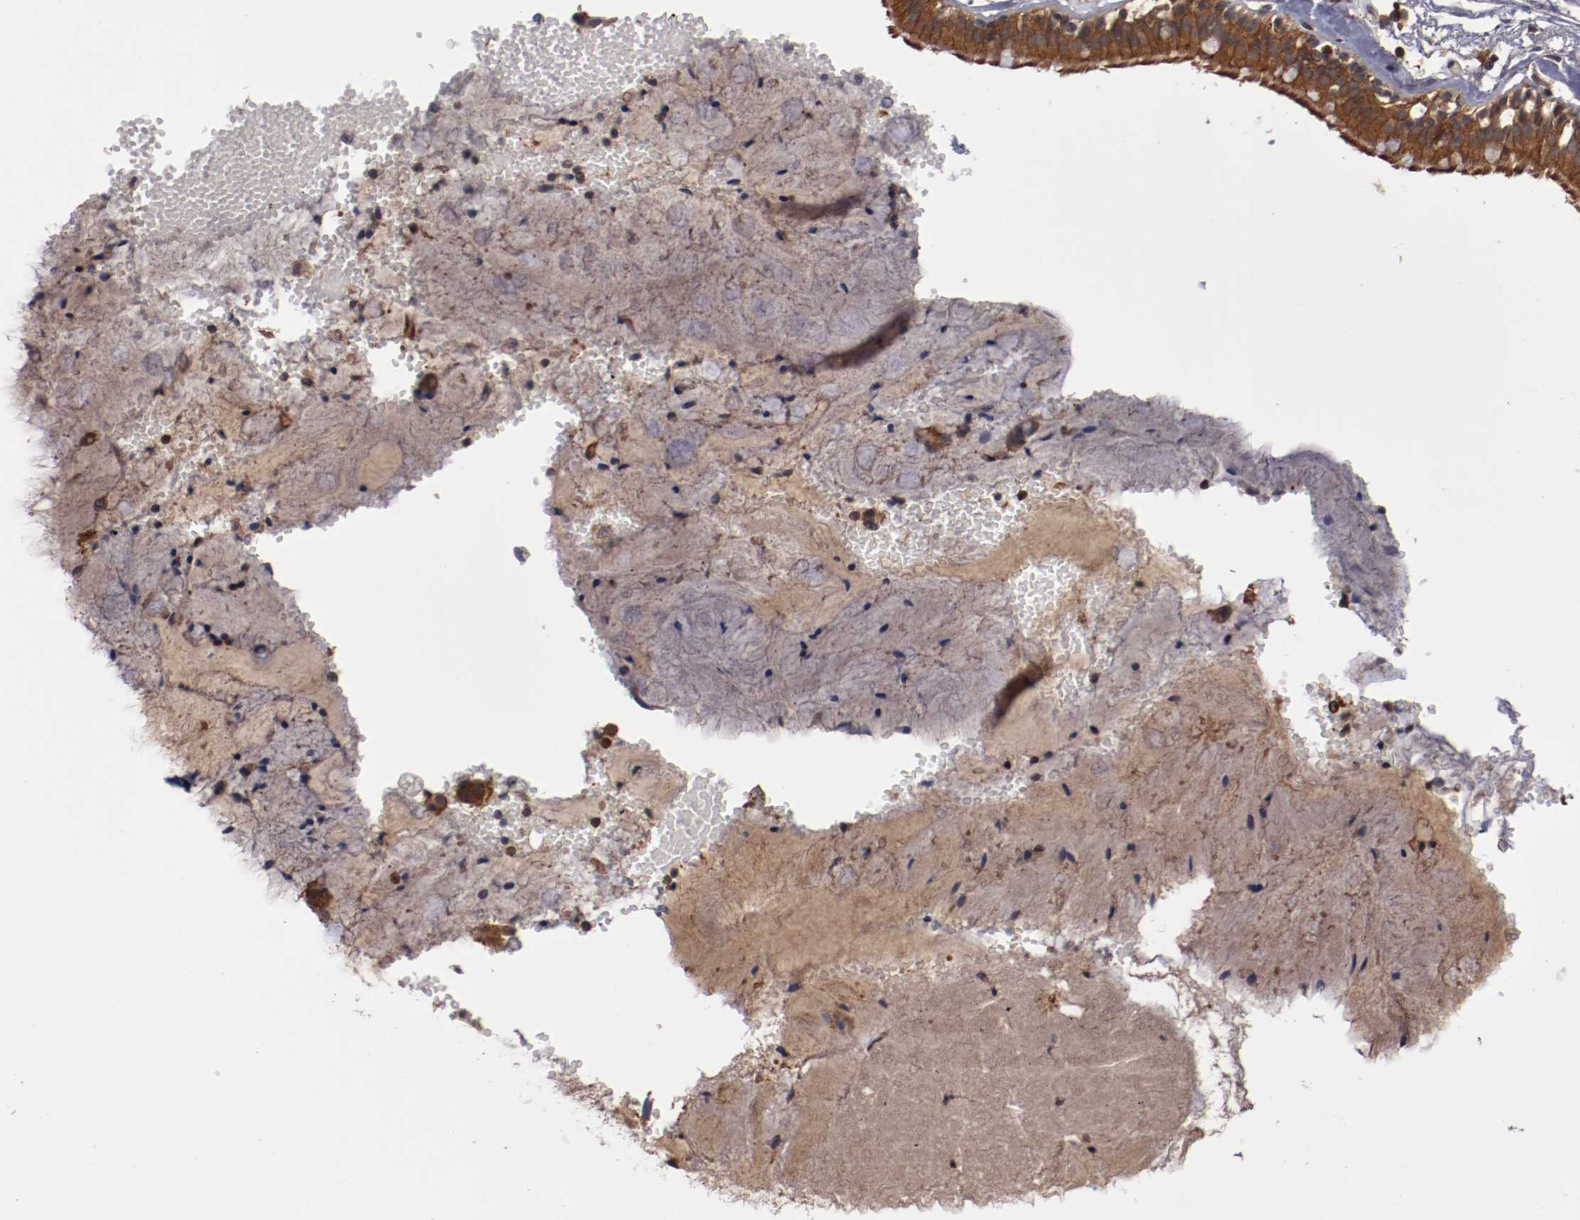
{"staining": {"intensity": "strong", "quantity": ">75%", "location": "cytoplasmic/membranous"}, "tissue": "bronchus", "cell_type": "Respiratory epithelial cells", "image_type": "normal", "snomed": [{"axis": "morphology", "description": "Normal tissue, NOS"}, {"axis": "topography", "description": "Bronchus"}, {"axis": "topography", "description": "Lung"}], "caption": "Immunohistochemistry (DAB (3,3'-diaminobenzidine)) staining of unremarkable bronchus demonstrates strong cytoplasmic/membranous protein staining in approximately >75% of respiratory epithelial cells. (Stains: DAB in brown, nuclei in blue, Microscopy: brightfield microscopy at high magnification).", "gene": "RPS6KA6", "patient": {"sex": "female", "age": 56}}